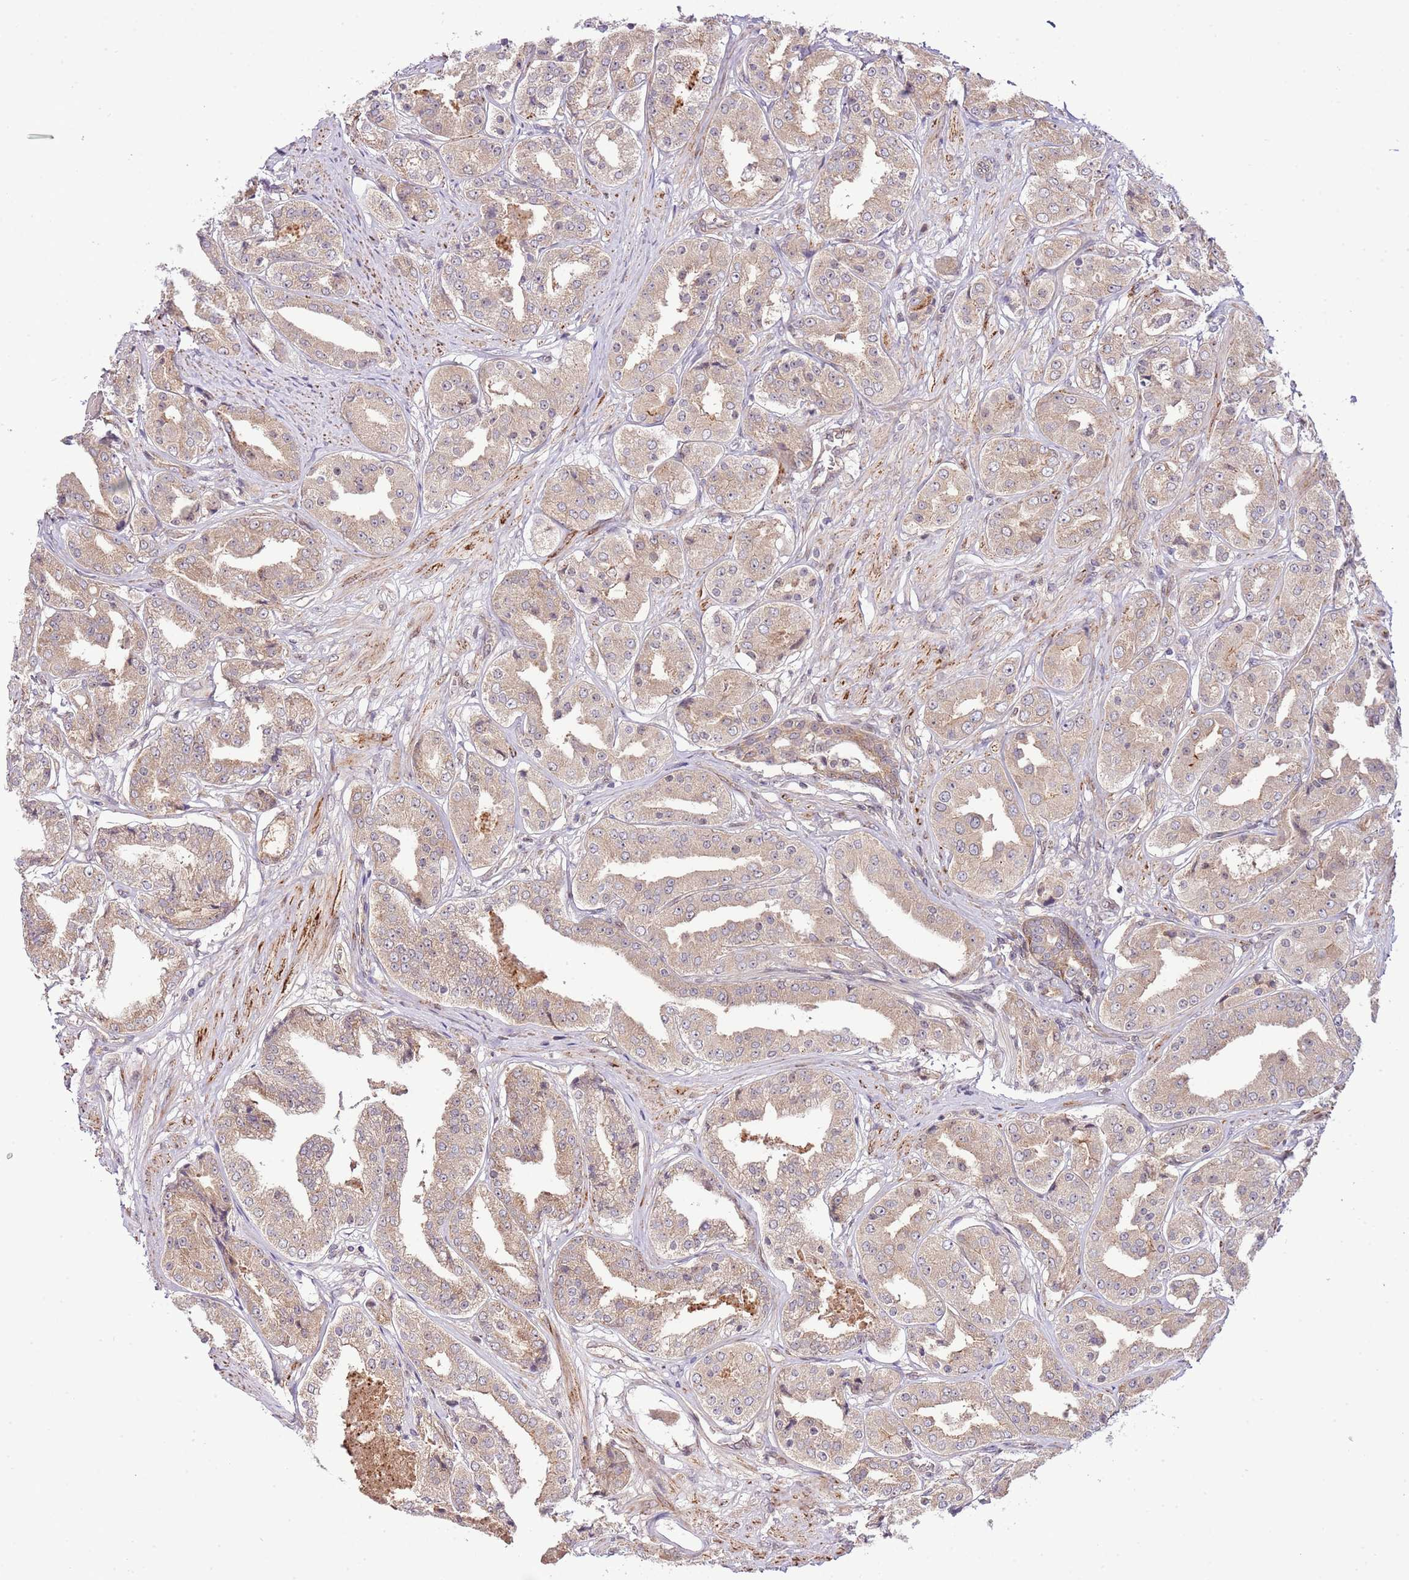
{"staining": {"intensity": "weak", "quantity": ">75%", "location": "cytoplasmic/membranous"}, "tissue": "prostate cancer", "cell_type": "Tumor cells", "image_type": "cancer", "snomed": [{"axis": "morphology", "description": "Adenocarcinoma, High grade"}, {"axis": "topography", "description": "Prostate"}], "caption": "Immunohistochemical staining of prostate cancer (high-grade adenocarcinoma) demonstrates low levels of weak cytoplasmic/membranous protein positivity in approximately >75% of tumor cells.", "gene": "CHD1", "patient": {"sex": "male", "age": 63}}